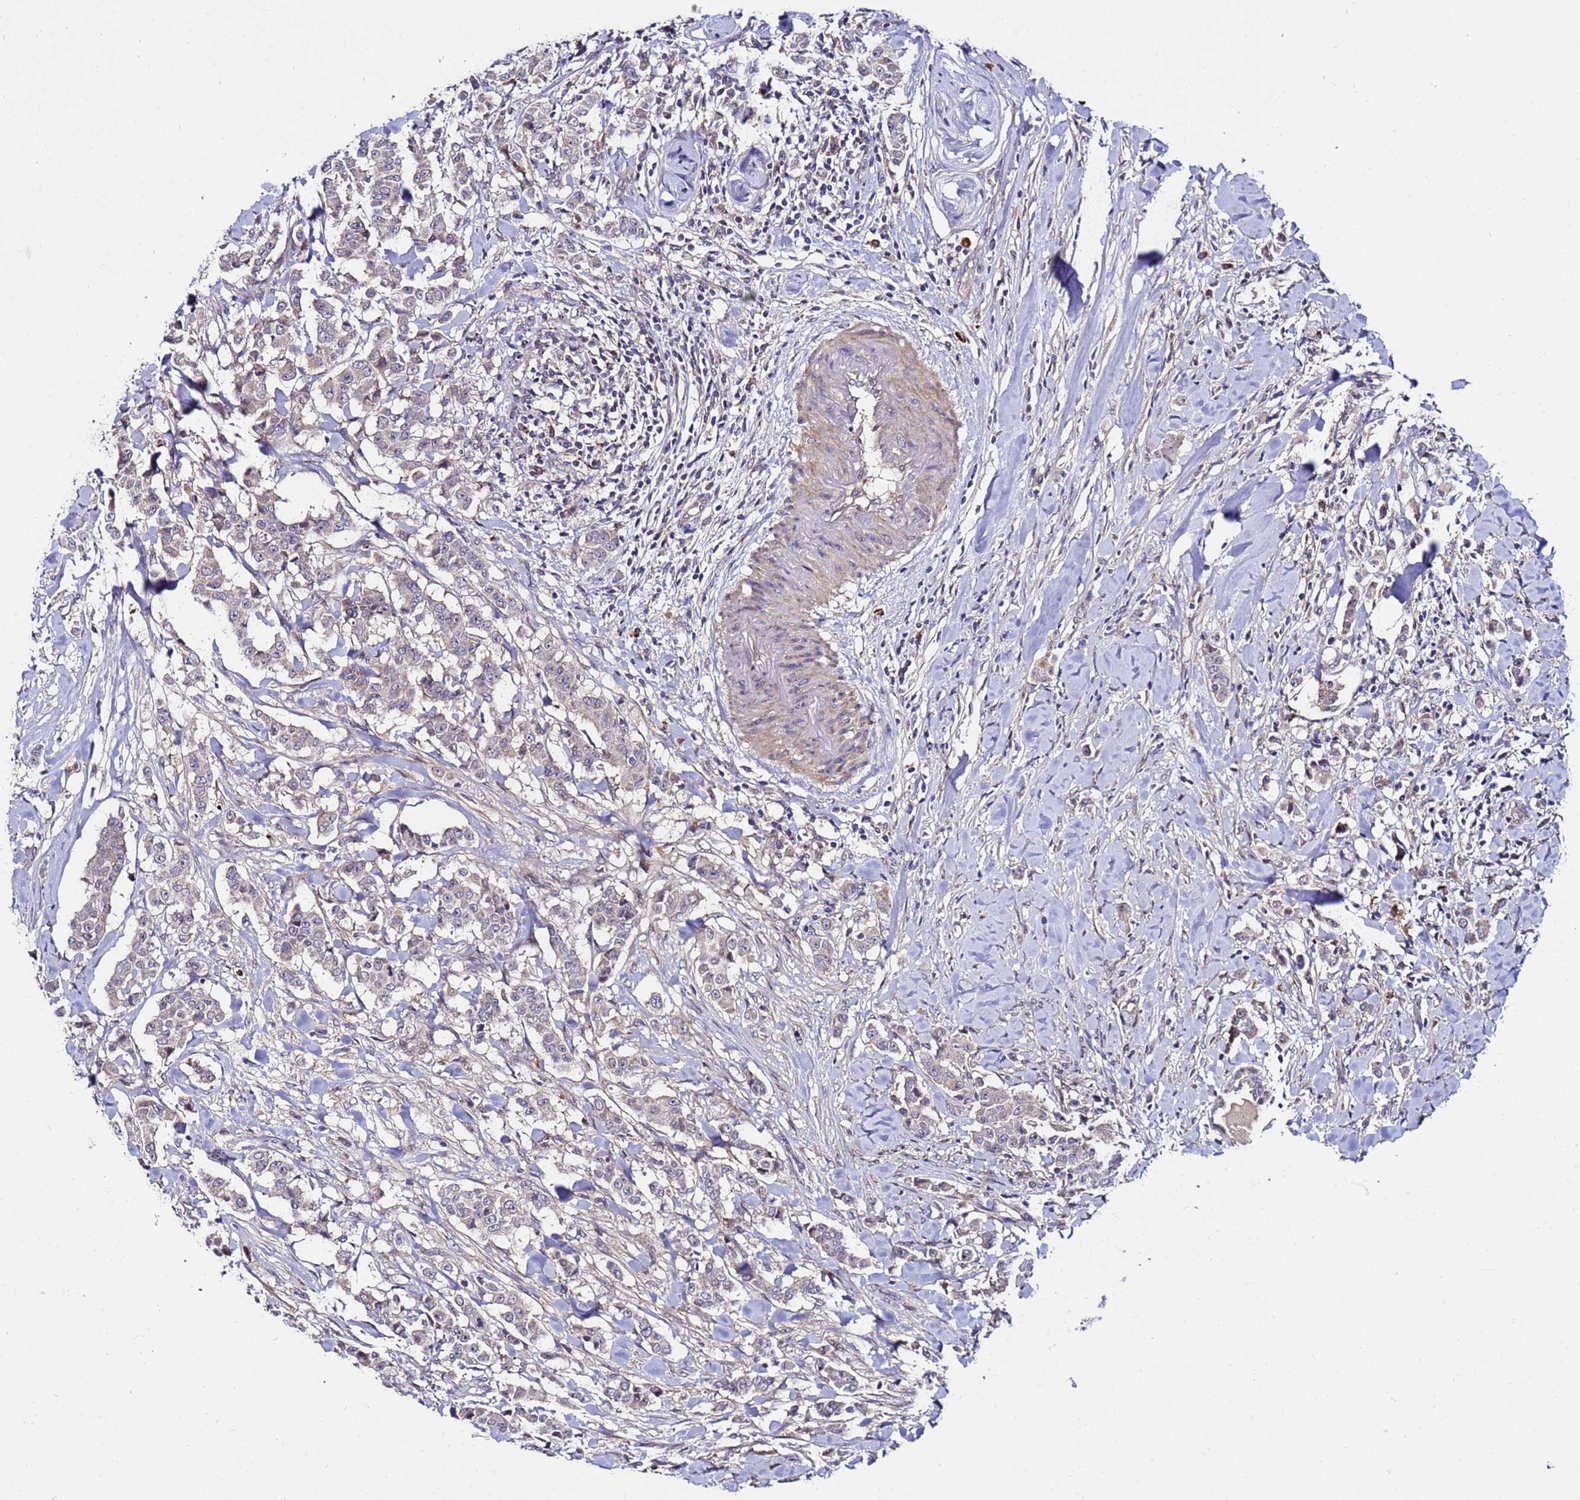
{"staining": {"intensity": "negative", "quantity": "none", "location": "none"}, "tissue": "breast cancer", "cell_type": "Tumor cells", "image_type": "cancer", "snomed": [{"axis": "morphology", "description": "Duct carcinoma"}, {"axis": "topography", "description": "Breast"}], "caption": "Tumor cells are negative for brown protein staining in breast cancer.", "gene": "PLXDC2", "patient": {"sex": "female", "age": 40}}